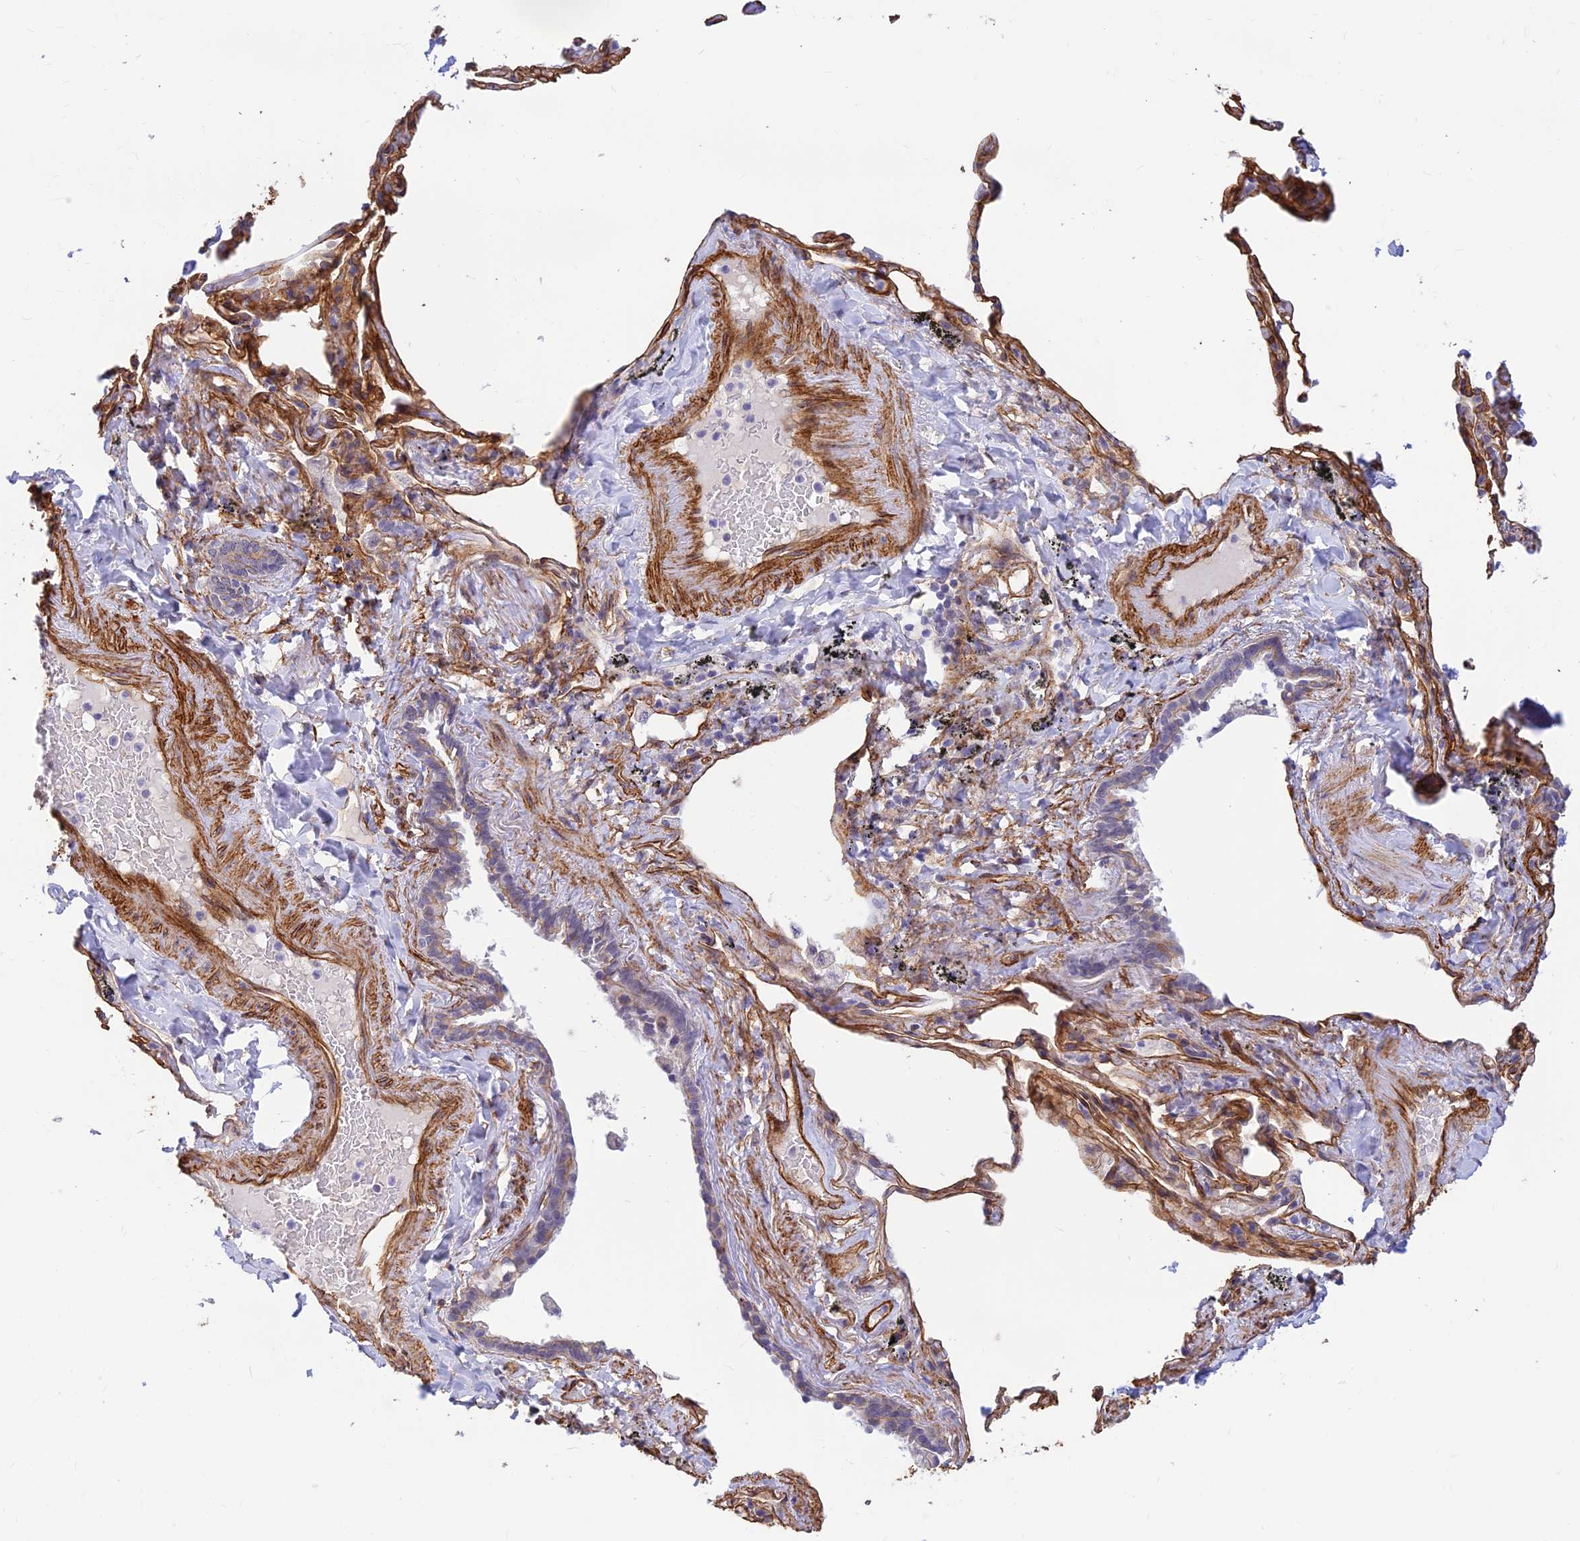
{"staining": {"intensity": "negative", "quantity": "none", "location": "none"}, "tissue": "adipose tissue", "cell_type": "Adipocytes", "image_type": "normal", "snomed": [{"axis": "morphology", "description": "Normal tissue, NOS"}, {"axis": "topography", "description": "Lymph node"}, {"axis": "topography", "description": "Bronchus"}], "caption": "Immunohistochemical staining of benign adipose tissue displays no significant positivity in adipocytes. (Brightfield microscopy of DAB (3,3'-diaminobenzidine) IHC at high magnification).", "gene": "ALDH1L2", "patient": {"sex": "male", "age": 63}}